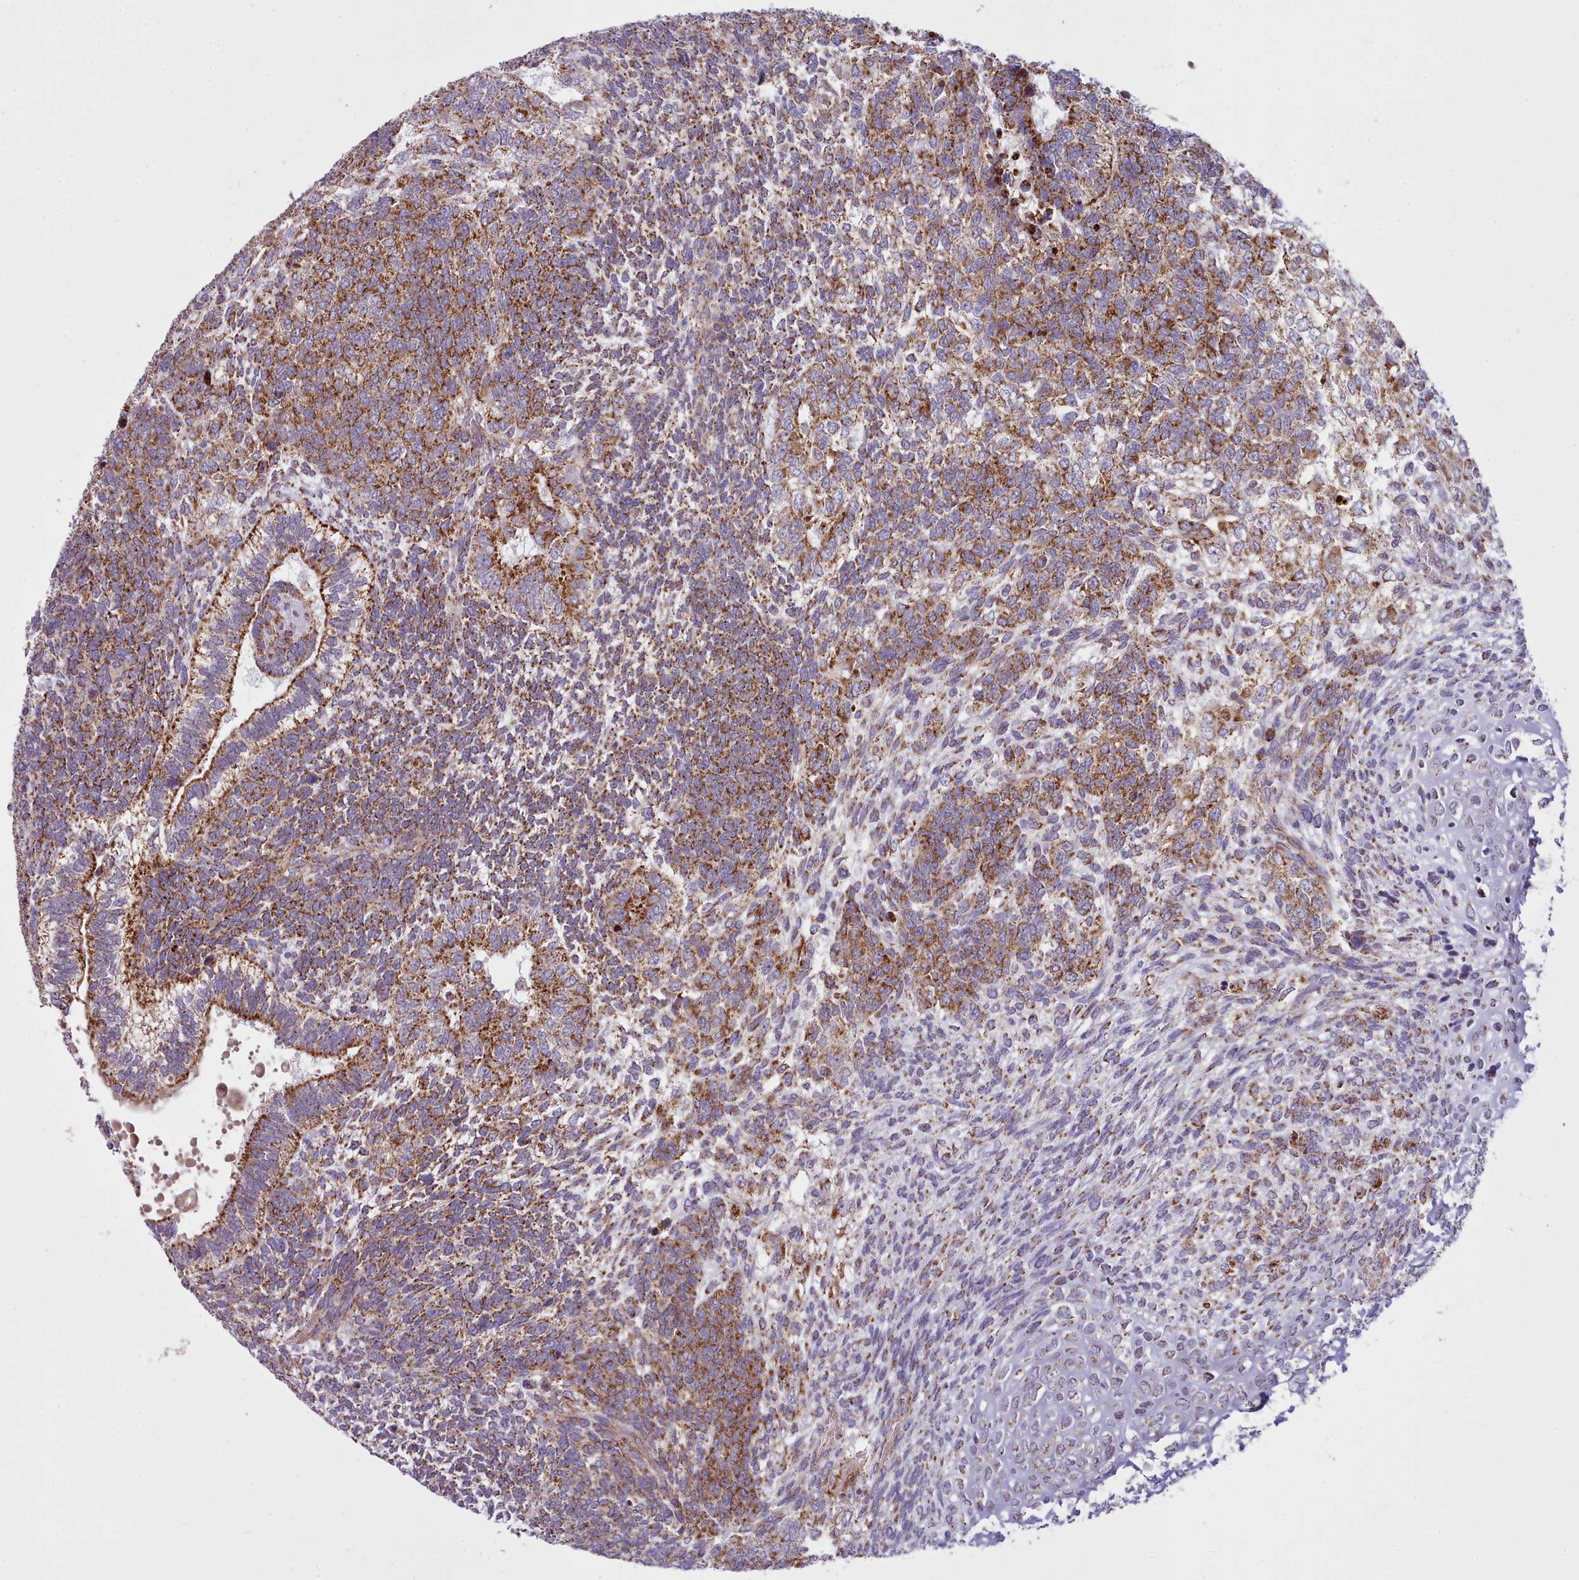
{"staining": {"intensity": "strong", "quantity": ">75%", "location": "cytoplasmic/membranous"}, "tissue": "testis cancer", "cell_type": "Tumor cells", "image_type": "cancer", "snomed": [{"axis": "morphology", "description": "Carcinoma, Embryonal, NOS"}, {"axis": "topography", "description": "Testis"}], "caption": "A high amount of strong cytoplasmic/membranous staining is seen in approximately >75% of tumor cells in testis cancer tissue. The staining was performed using DAB (3,3'-diaminobenzidine) to visualize the protein expression in brown, while the nuclei were stained in blue with hematoxylin (Magnification: 20x).", "gene": "SRP54", "patient": {"sex": "male", "age": 23}}